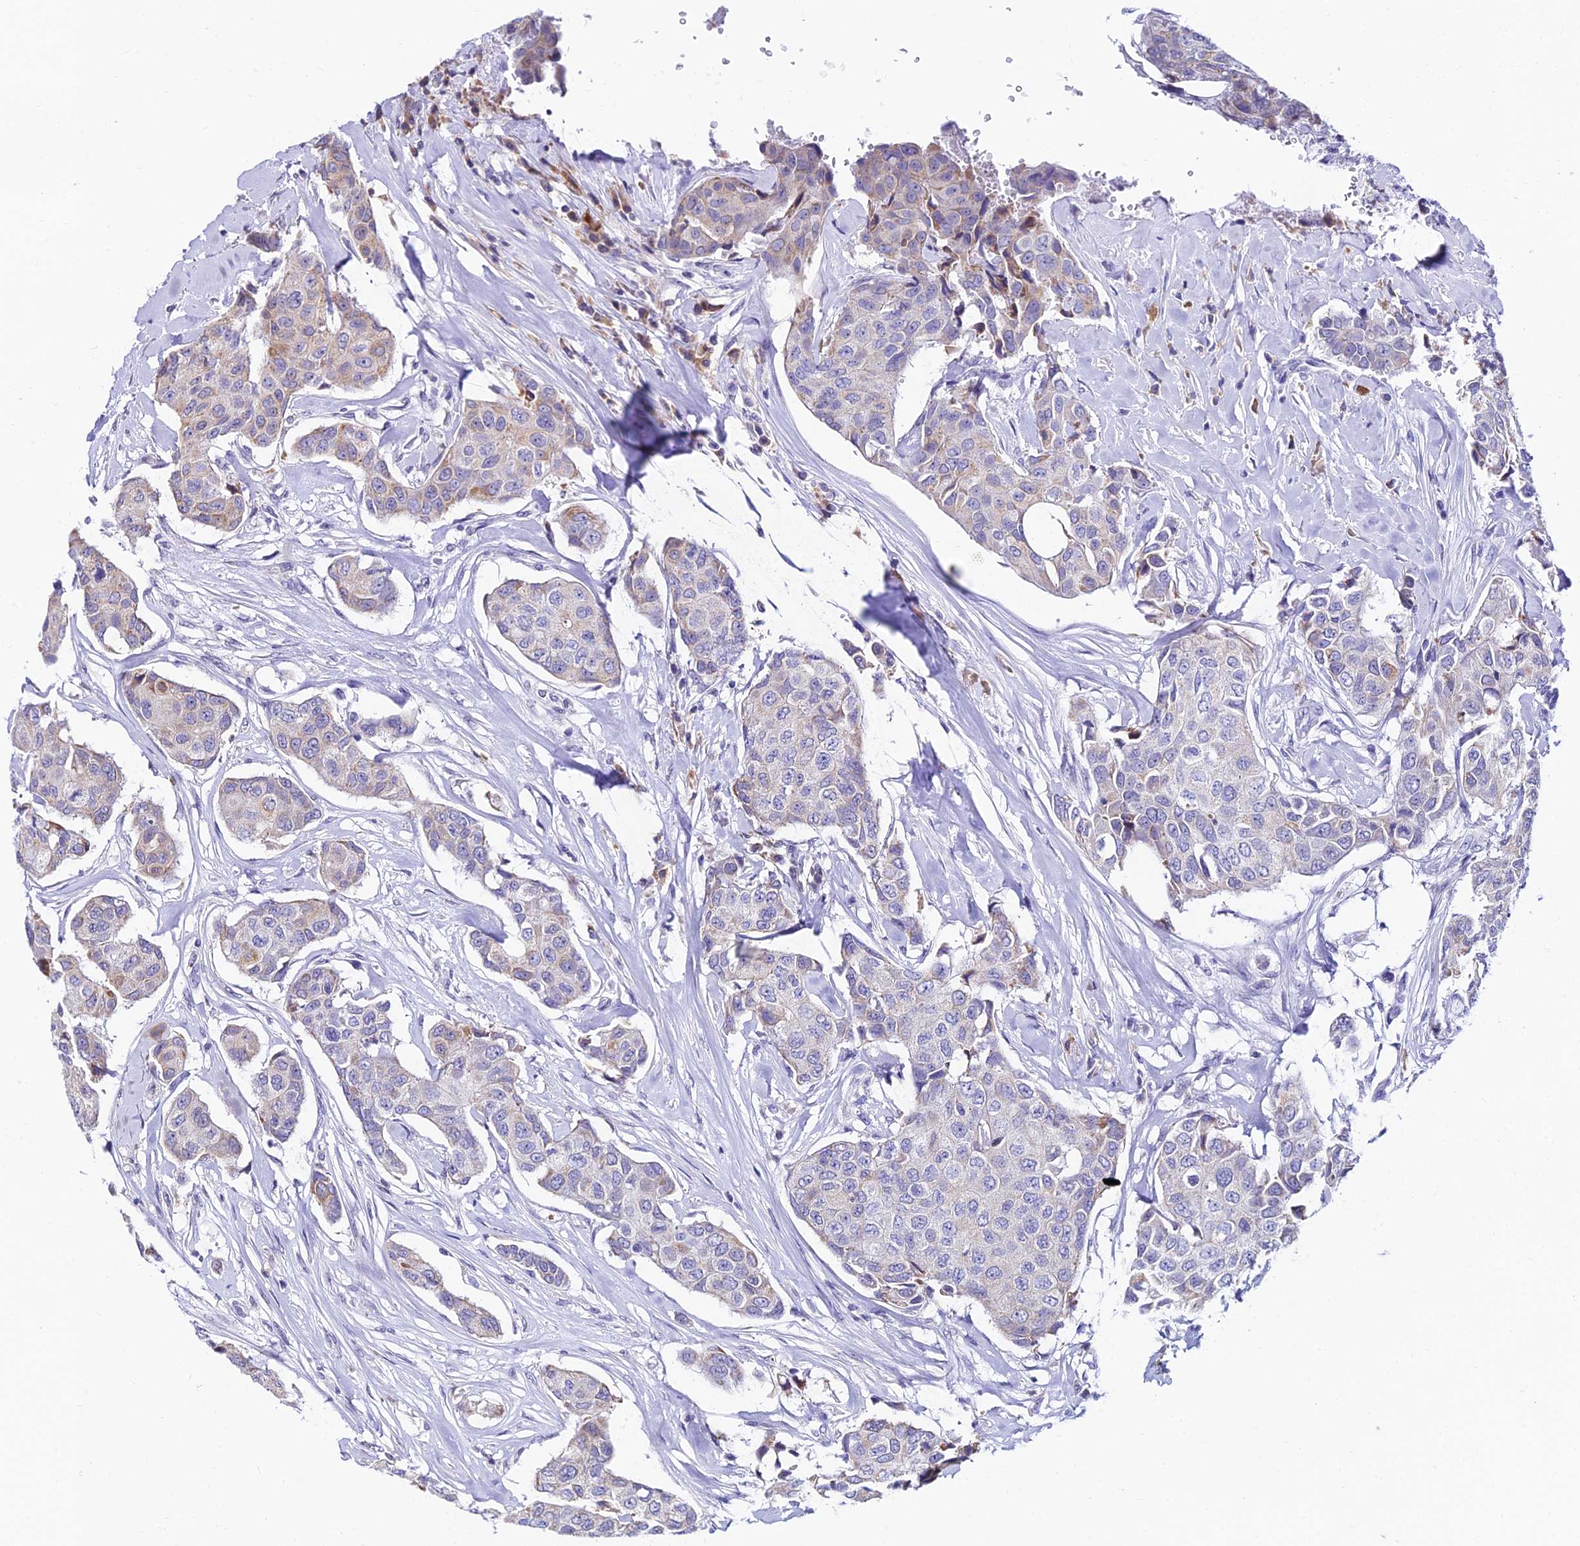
{"staining": {"intensity": "weak", "quantity": "<25%", "location": "cytoplasmic/membranous"}, "tissue": "breast cancer", "cell_type": "Tumor cells", "image_type": "cancer", "snomed": [{"axis": "morphology", "description": "Duct carcinoma"}, {"axis": "topography", "description": "Breast"}], "caption": "Immunohistochemistry of human intraductal carcinoma (breast) reveals no positivity in tumor cells.", "gene": "CDNF", "patient": {"sex": "female", "age": 80}}